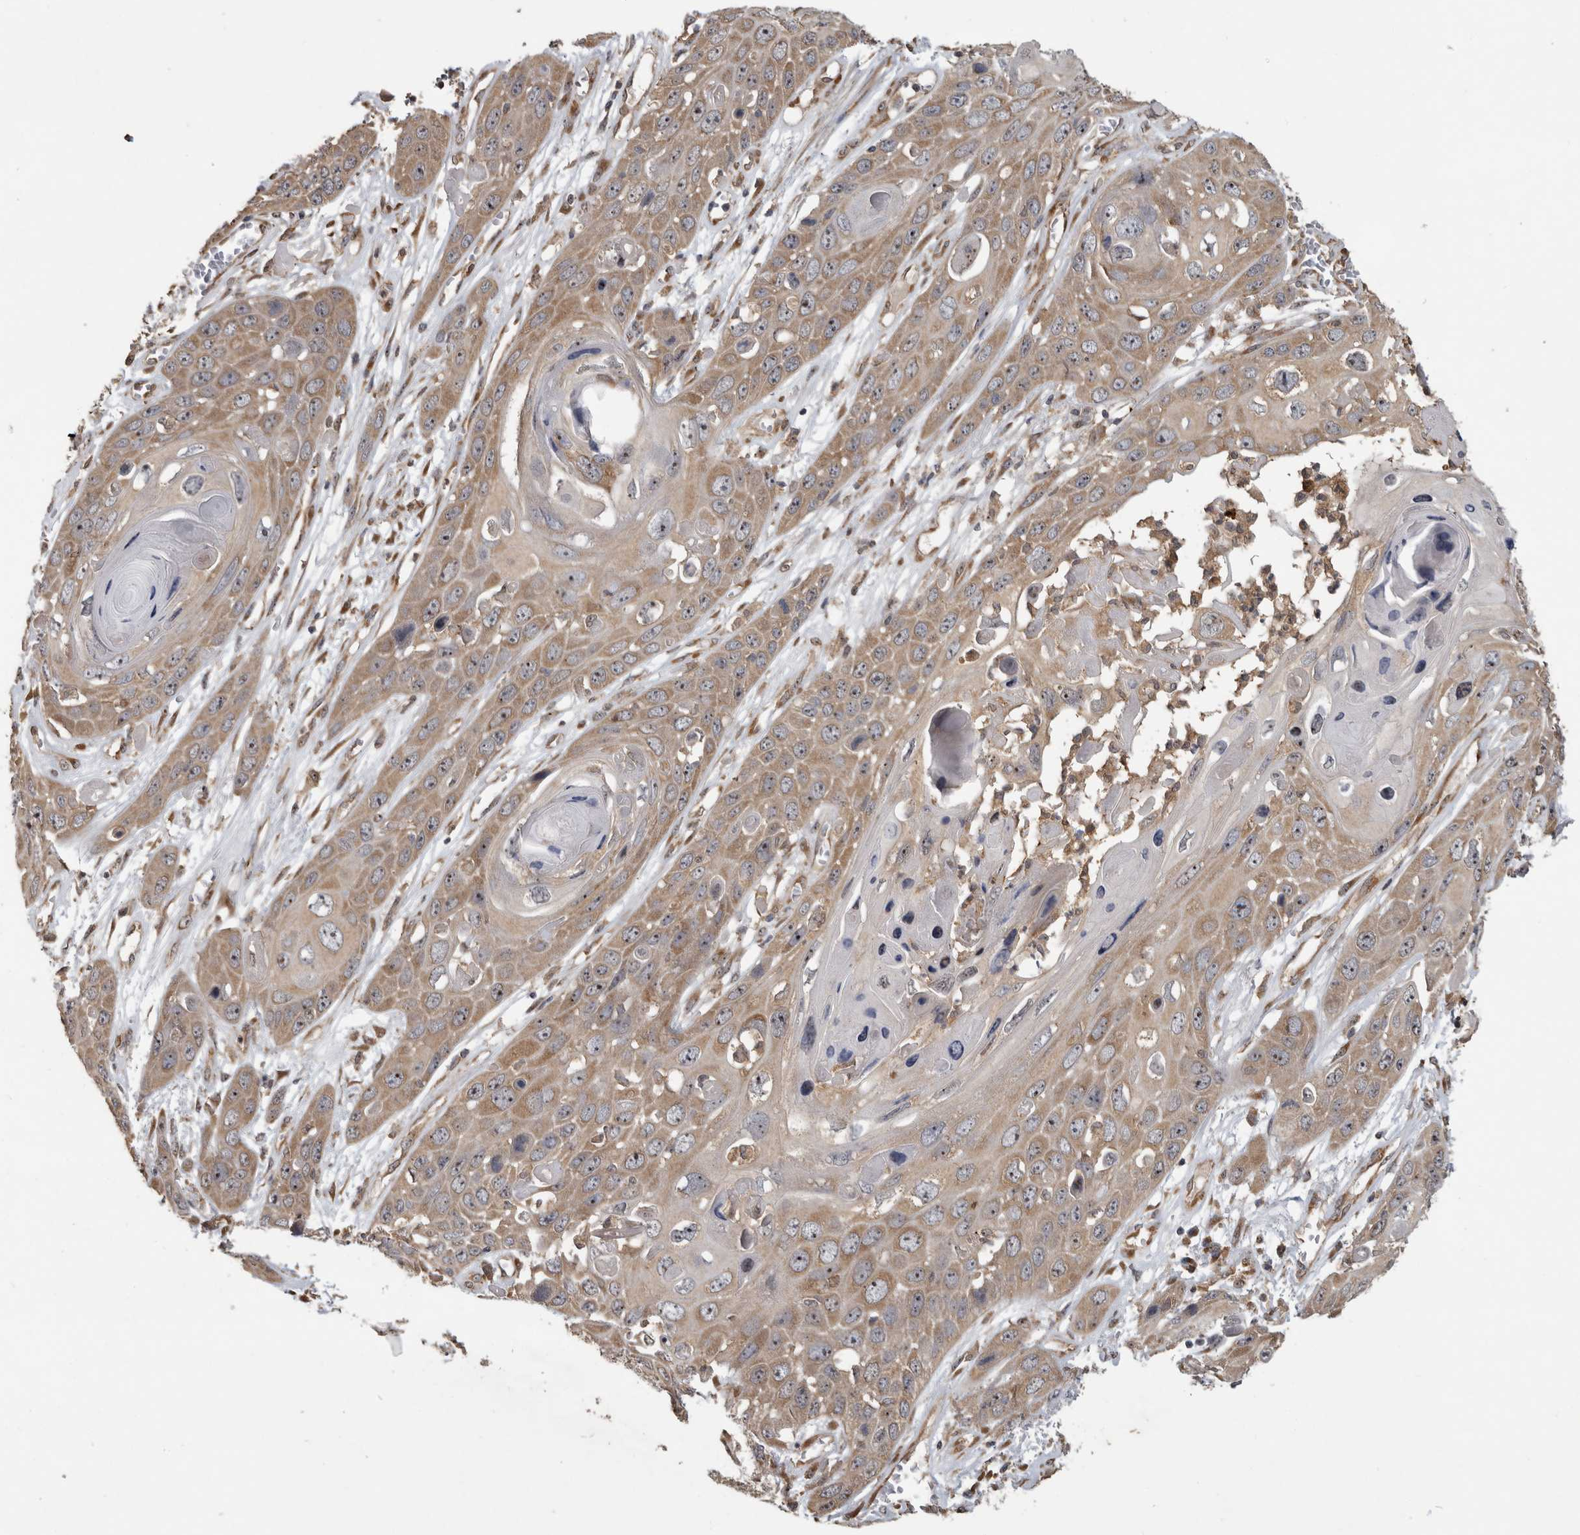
{"staining": {"intensity": "moderate", "quantity": ">75%", "location": "cytoplasmic/membranous,nuclear"}, "tissue": "skin cancer", "cell_type": "Tumor cells", "image_type": "cancer", "snomed": [{"axis": "morphology", "description": "Squamous cell carcinoma, NOS"}, {"axis": "topography", "description": "Skin"}], "caption": "Immunohistochemical staining of human skin squamous cell carcinoma demonstrates medium levels of moderate cytoplasmic/membranous and nuclear protein positivity in about >75% of tumor cells. (DAB (3,3'-diaminobenzidine) IHC with brightfield microscopy, high magnification).", "gene": "ATXN2", "patient": {"sex": "male", "age": 55}}